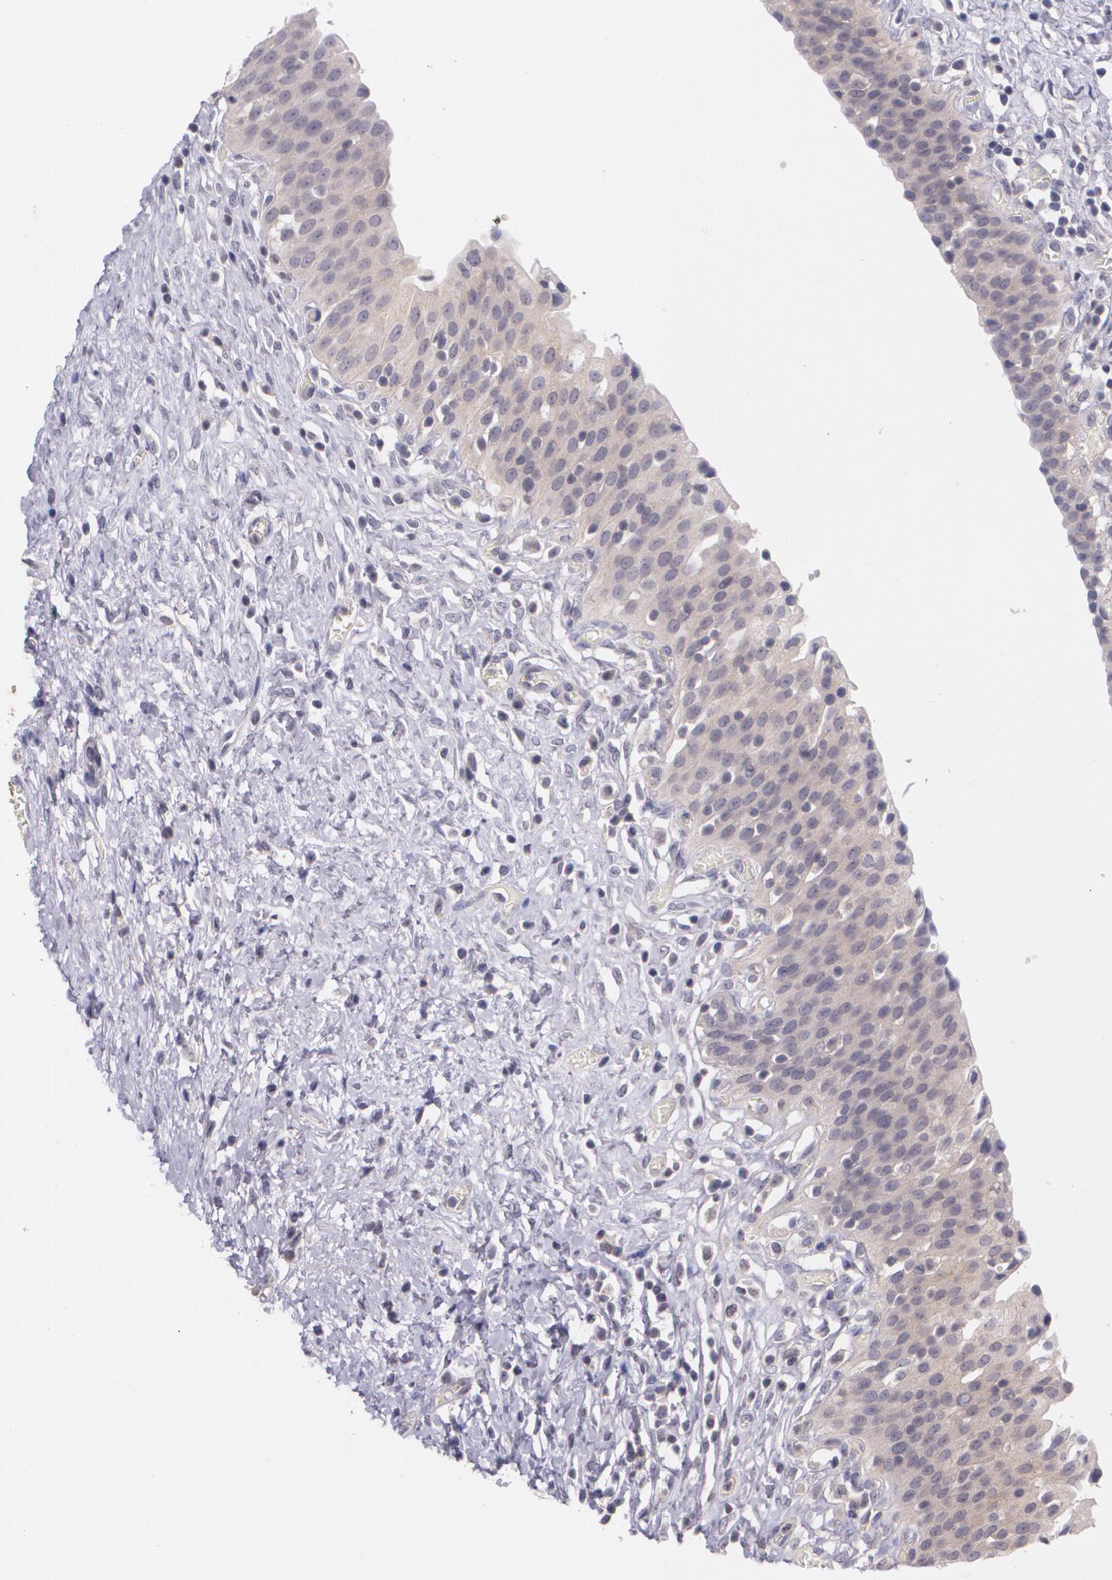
{"staining": {"intensity": "moderate", "quantity": ">75%", "location": "cytoplasmic/membranous"}, "tissue": "urinary bladder", "cell_type": "Urothelial cells", "image_type": "normal", "snomed": [{"axis": "morphology", "description": "Normal tissue, NOS"}, {"axis": "topography", "description": "Urinary bladder"}], "caption": "Immunohistochemistry (IHC) of unremarkable human urinary bladder reveals medium levels of moderate cytoplasmic/membranous positivity in about >75% of urothelial cells.", "gene": "TM4SF1", "patient": {"sex": "male", "age": 51}}